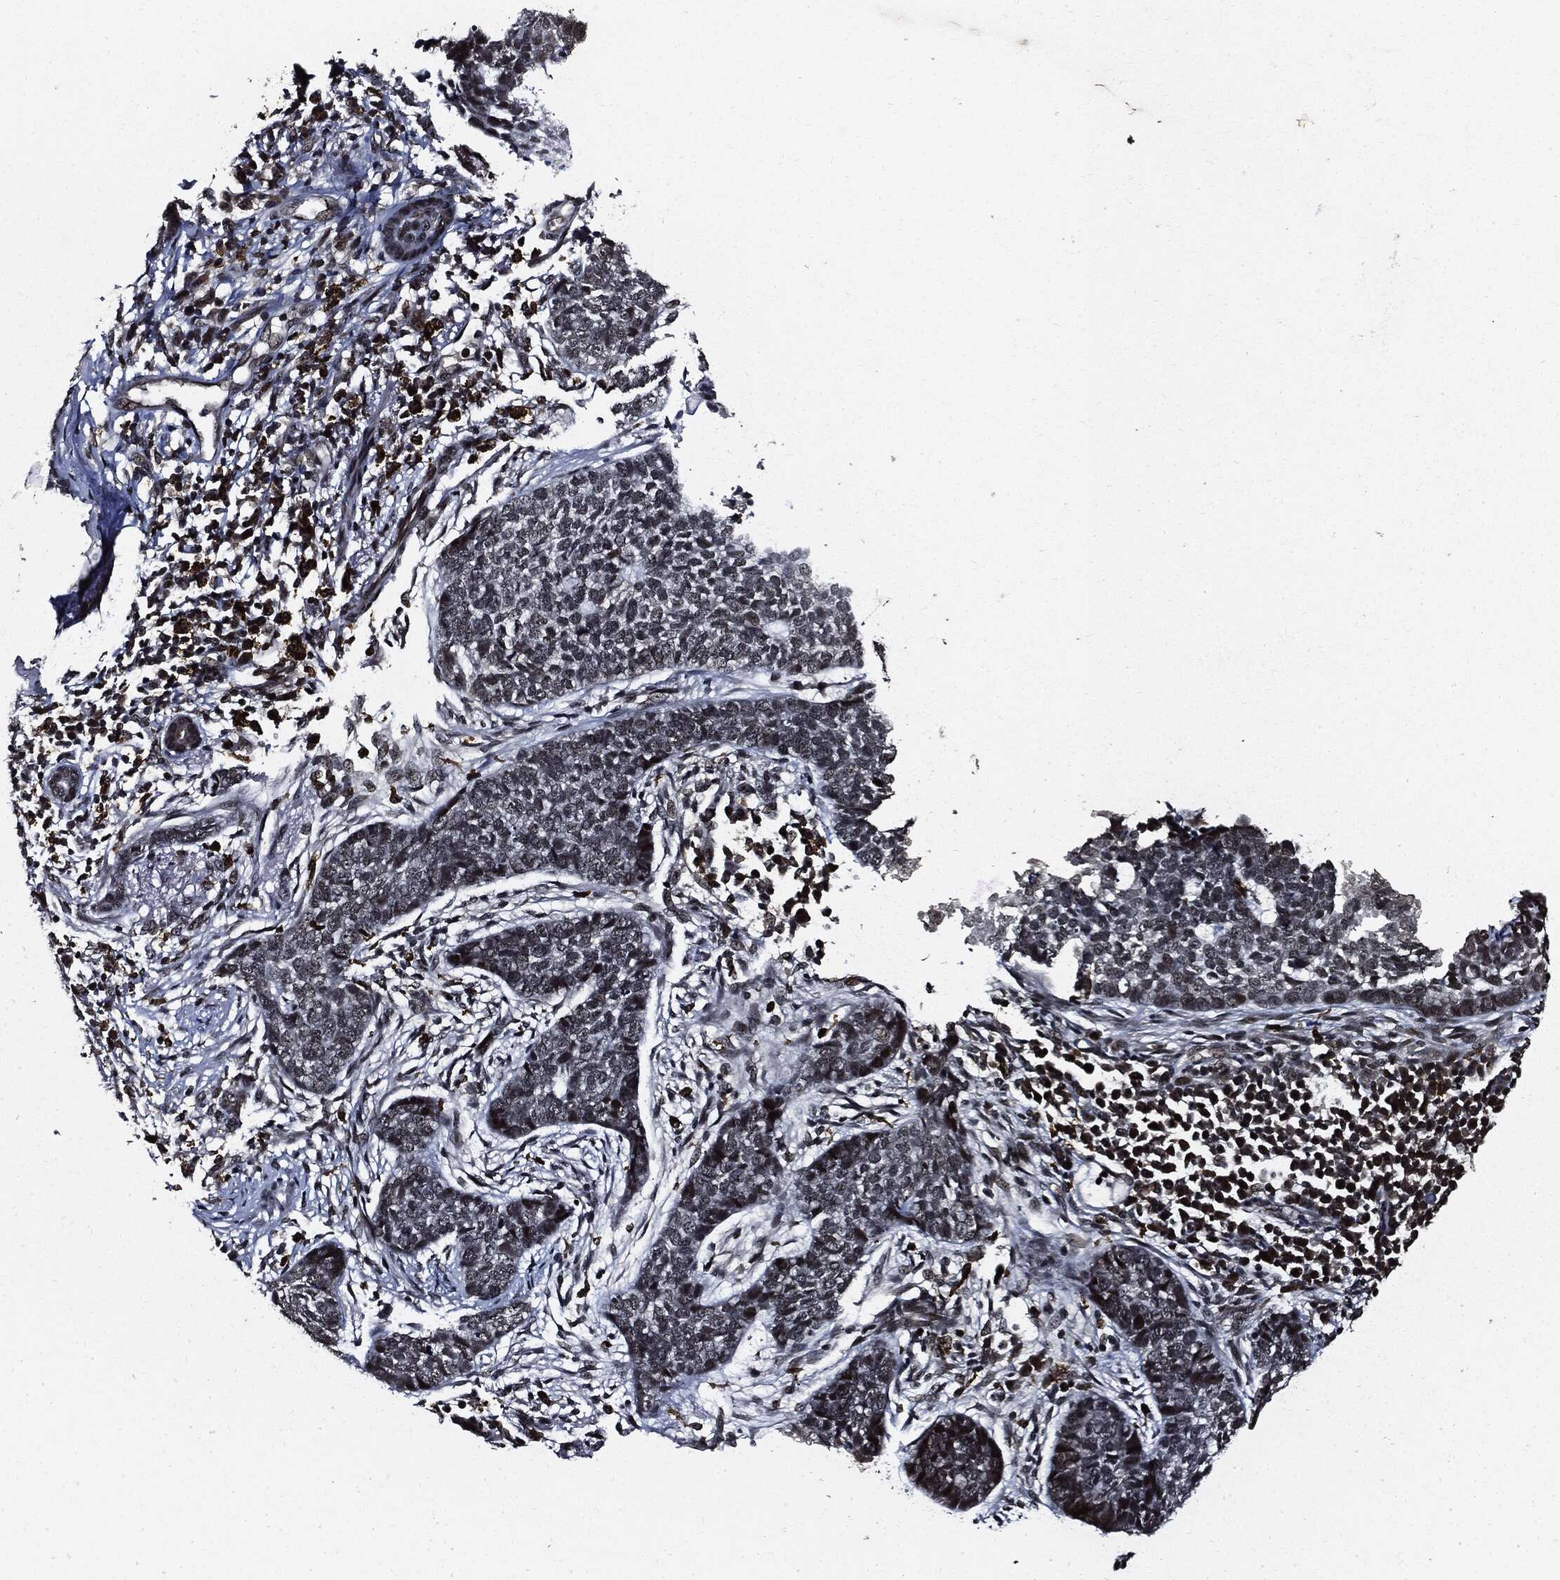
{"staining": {"intensity": "negative", "quantity": "none", "location": "none"}, "tissue": "skin cancer", "cell_type": "Tumor cells", "image_type": "cancer", "snomed": [{"axis": "morphology", "description": "Squamous cell carcinoma, NOS"}, {"axis": "topography", "description": "Skin"}], "caption": "This histopathology image is of skin cancer (squamous cell carcinoma) stained with IHC to label a protein in brown with the nuclei are counter-stained blue. There is no positivity in tumor cells.", "gene": "SUGT1", "patient": {"sex": "male", "age": 88}}